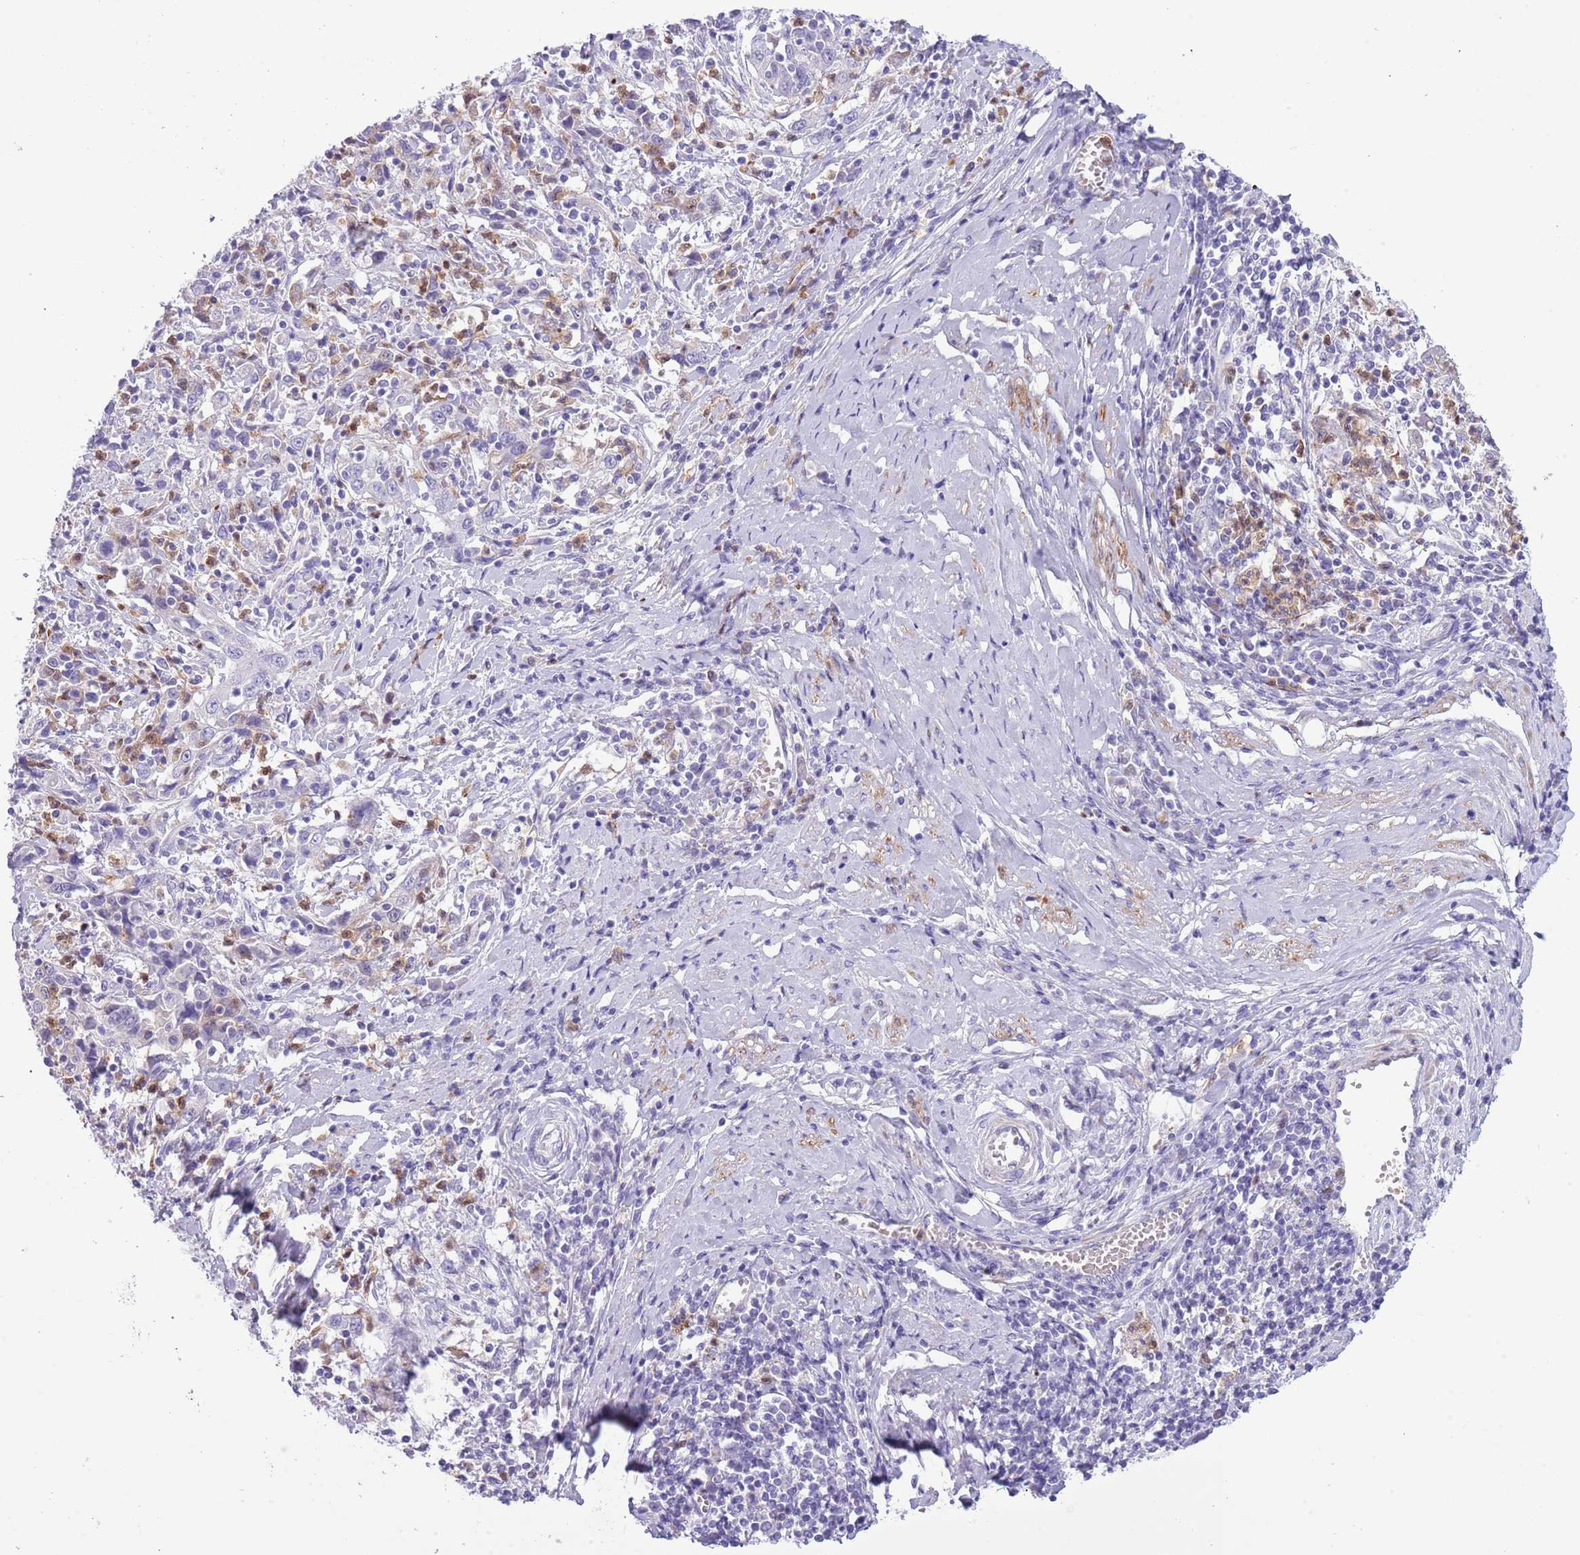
{"staining": {"intensity": "negative", "quantity": "none", "location": "none"}, "tissue": "cervical cancer", "cell_type": "Tumor cells", "image_type": "cancer", "snomed": [{"axis": "morphology", "description": "Squamous cell carcinoma, NOS"}, {"axis": "topography", "description": "Cervix"}], "caption": "An immunohistochemistry histopathology image of squamous cell carcinoma (cervical) is shown. There is no staining in tumor cells of squamous cell carcinoma (cervical).", "gene": "OR6M1", "patient": {"sex": "female", "age": 46}}